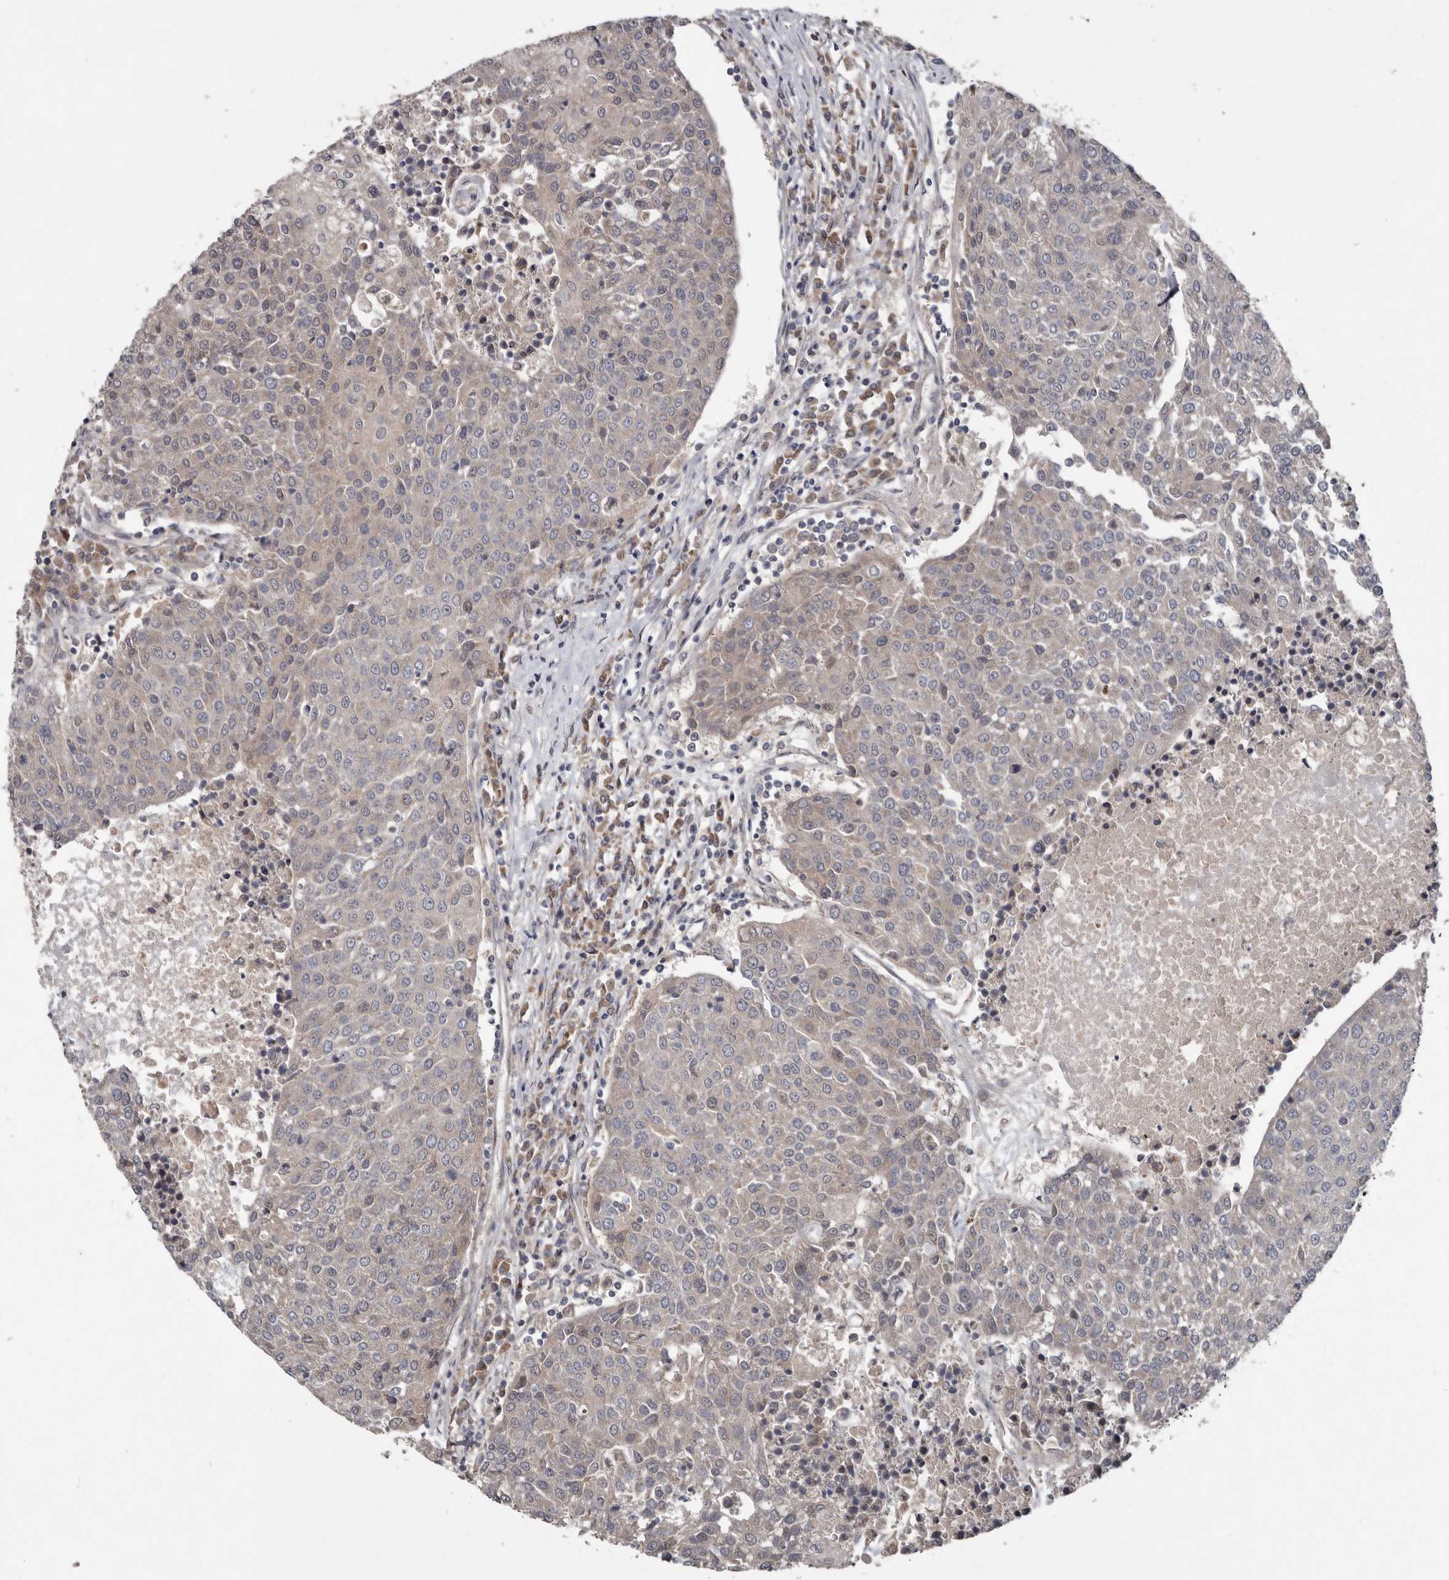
{"staining": {"intensity": "negative", "quantity": "none", "location": "none"}, "tissue": "urothelial cancer", "cell_type": "Tumor cells", "image_type": "cancer", "snomed": [{"axis": "morphology", "description": "Urothelial carcinoma, High grade"}, {"axis": "topography", "description": "Urinary bladder"}], "caption": "The micrograph demonstrates no significant expression in tumor cells of urothelial cancer.", "gene": "CHML", "patient": {"sex": "female", "age": 85}}